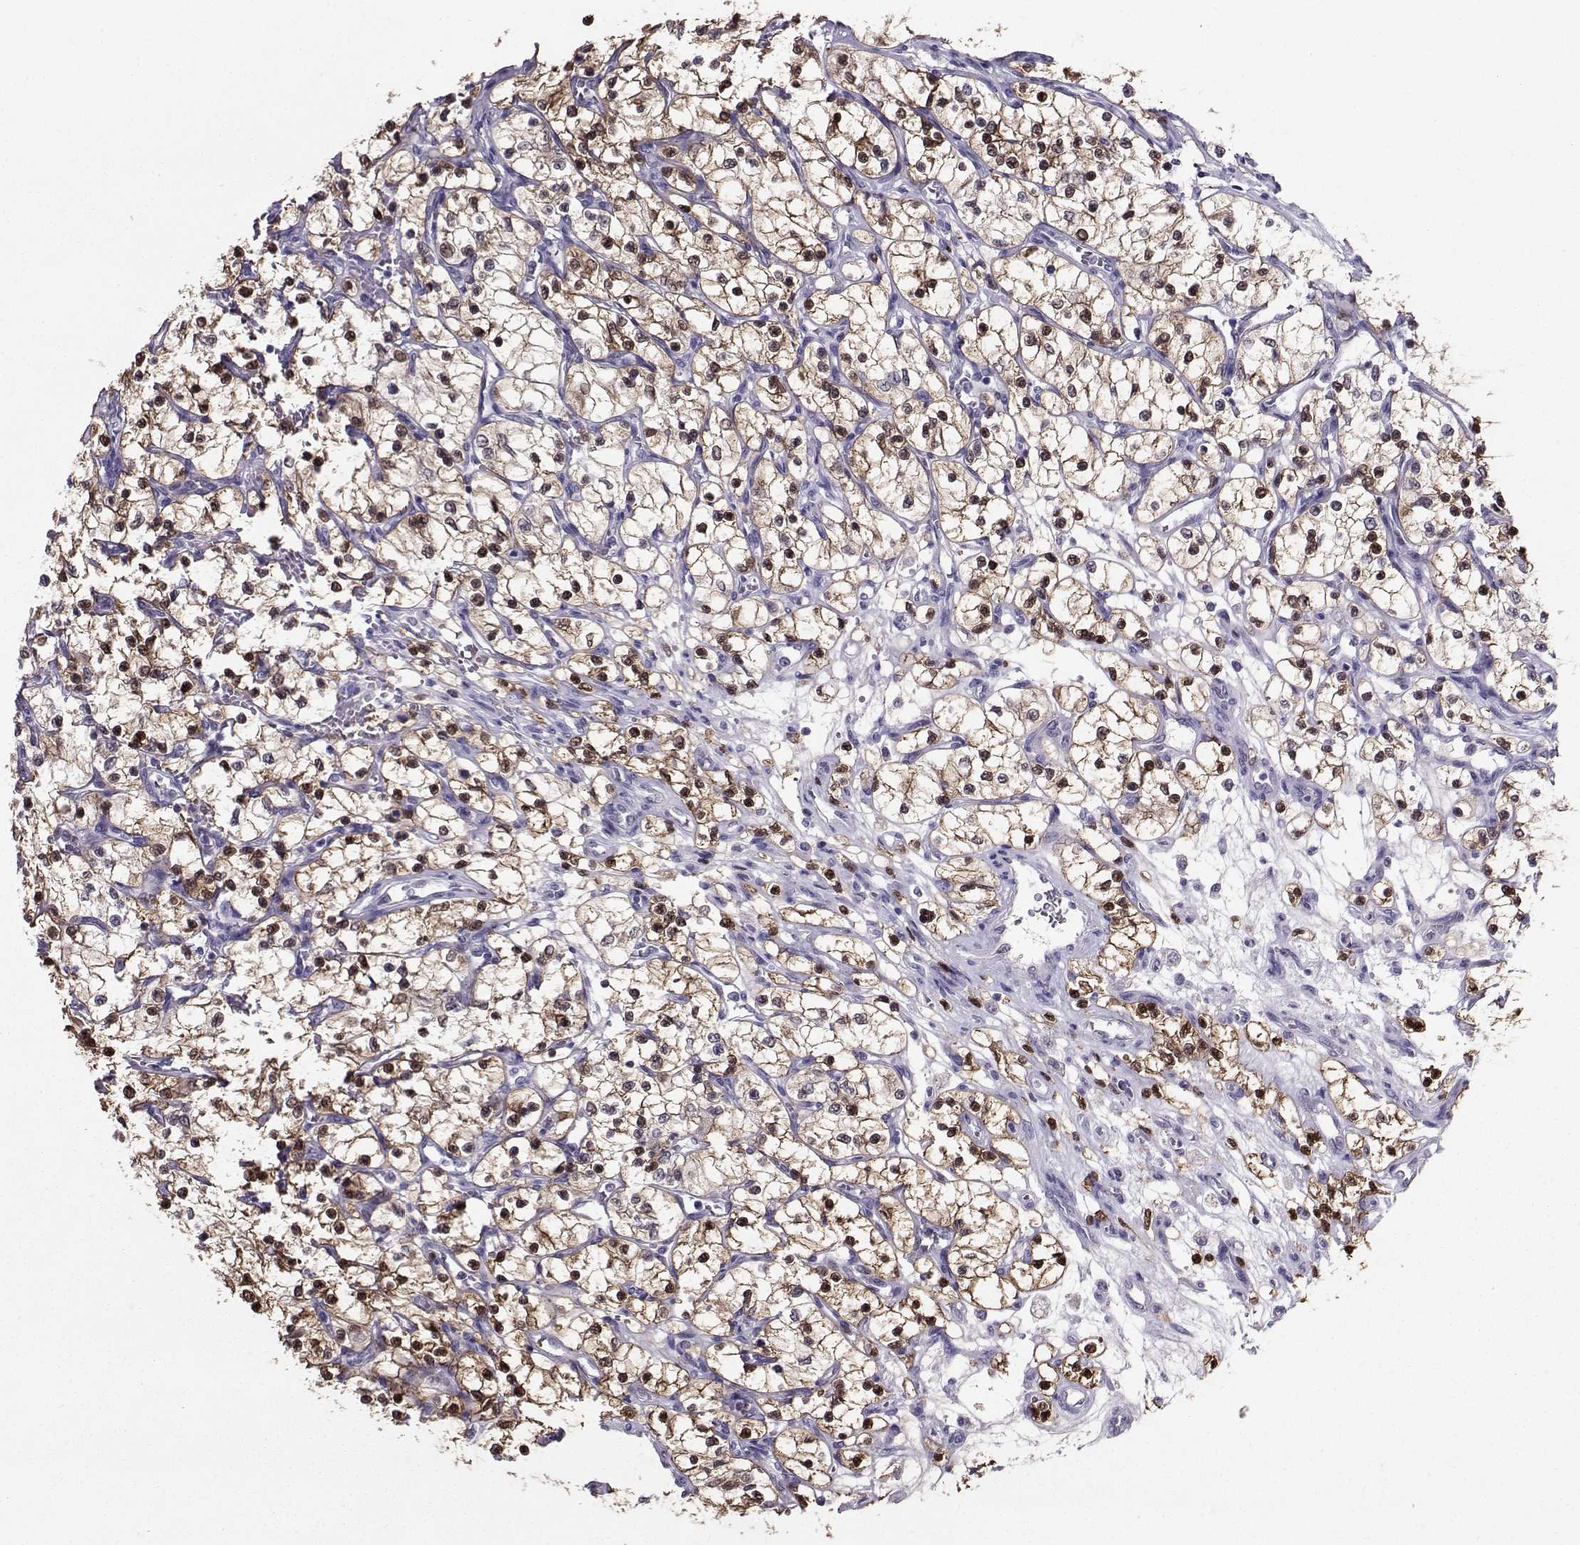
{"staining": {"intensity": "moderate", "quantity": "<25%", "location": "cytoplasmic/membranous,nuclear"}, "tissue": "renal cancer", "cell_type": "Tumor cells", "image_type": "cancer", "snomed": [{"axis": "morphology", "description": "Adenocarcinoma, NOS"}, {"axis": "topography", "description": "Kidney"}], "caption": "IHC histopathology image of human renal adenocarcinoma stained for a protein (brown), which displays low levels of moderate cytoplasmic/membranous and nuclear staining in about <25% of tumor cells.", "gene": "PGK1", "patient": {"sex": "female", "age": 69}}